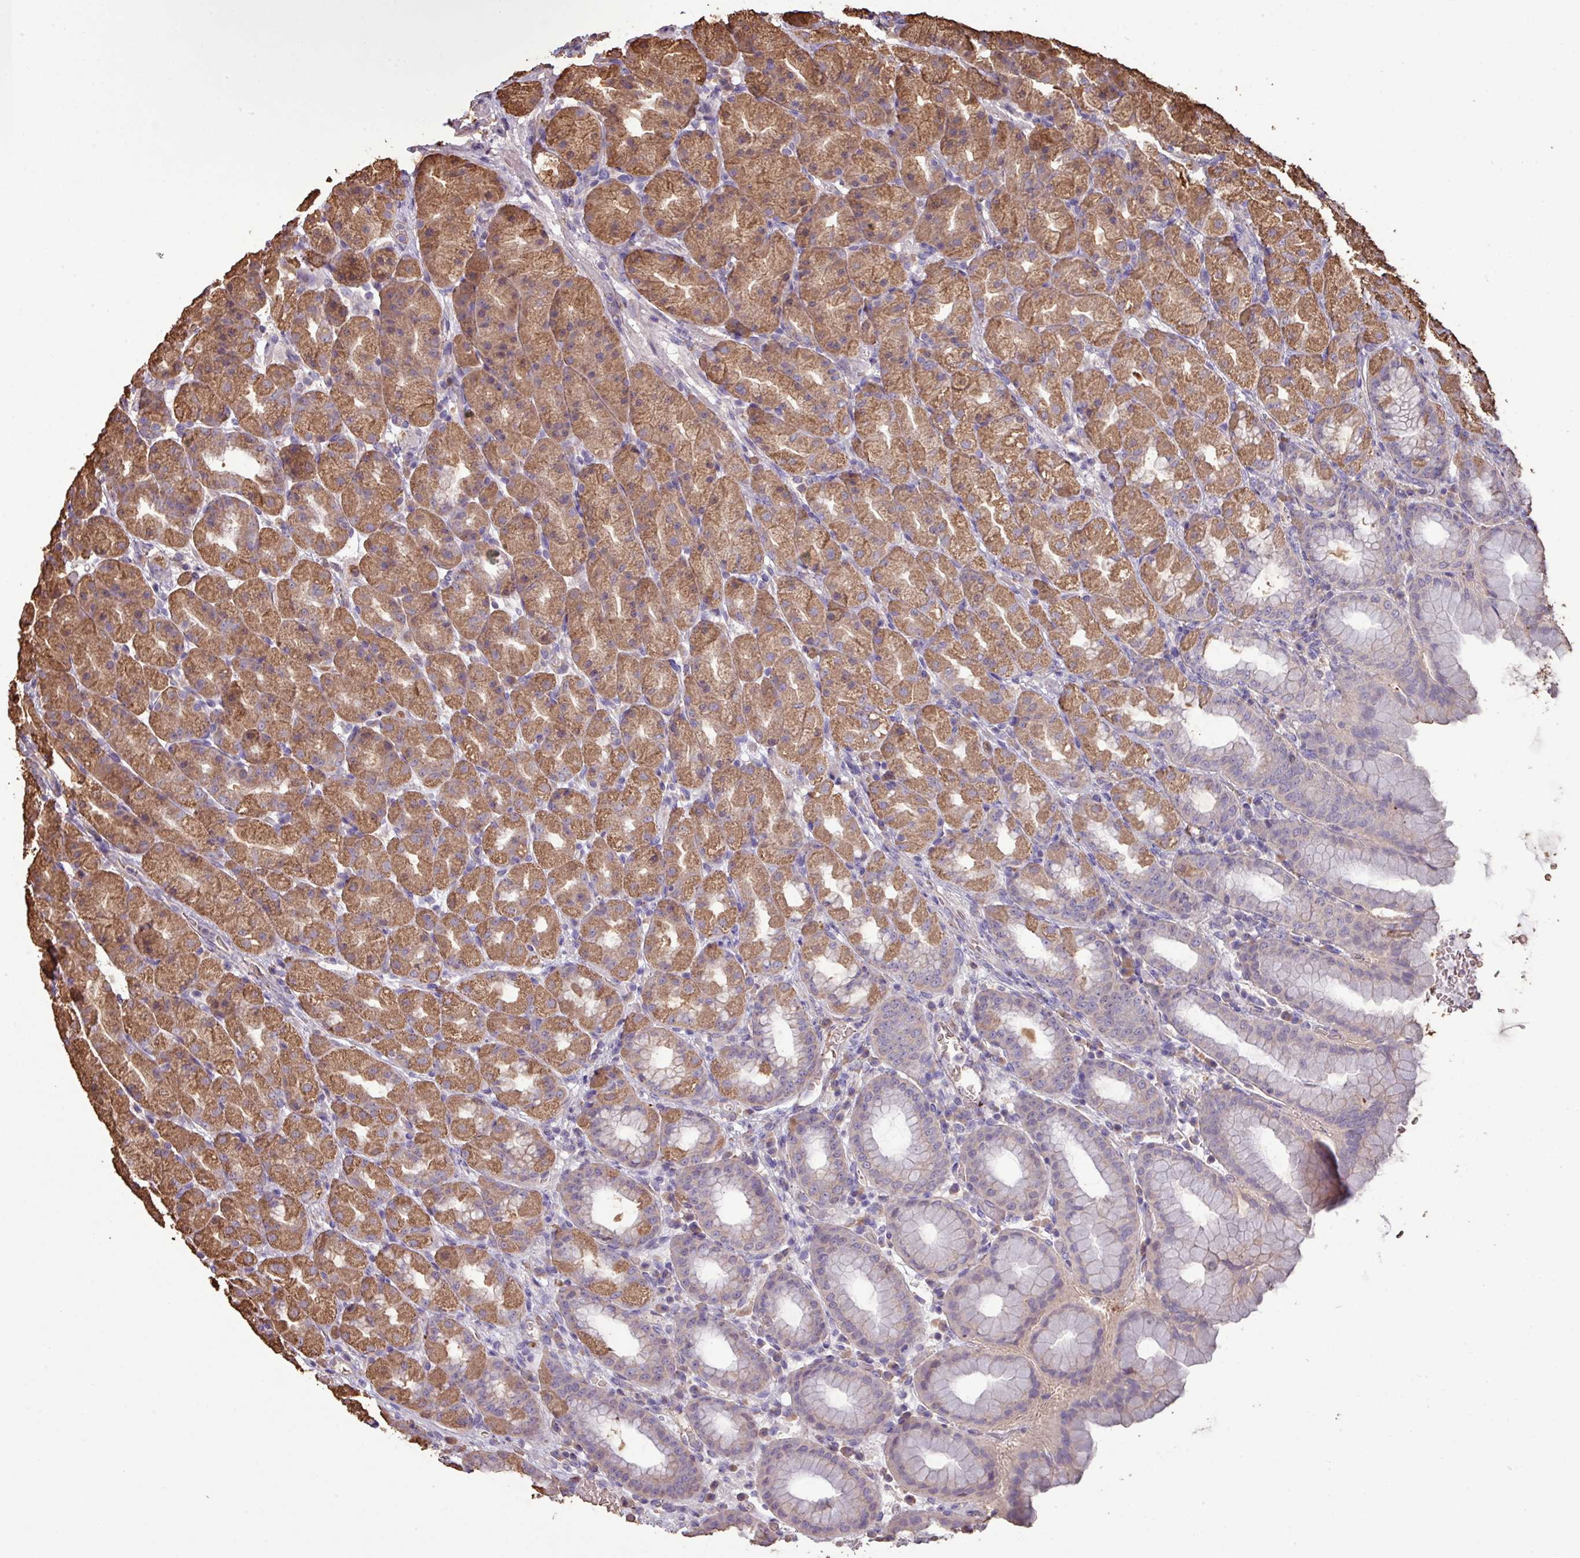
{"staining": {"intensity": "moderate", "quantity": ">75%", "location": "cytoplasmic/membranous"}, "tissue": "stomach", "cell_type": "Glandular cells", "image_type": "normal", "snomed": [{"axis": "morphology", "description": "Normal tissue, NOS"}, {"axis": "topography", "description": "Stomach, upper"}, {"axis": "topography", "description": "Stomach"}], "caption": "Protein staining by IHC demonstrates moderate cytoplasmic/membranous staining in about >75% of glandular cells in benign stomach.", "gene": "CAMK2A", "patient": {"sex": "male", "age": 68}}